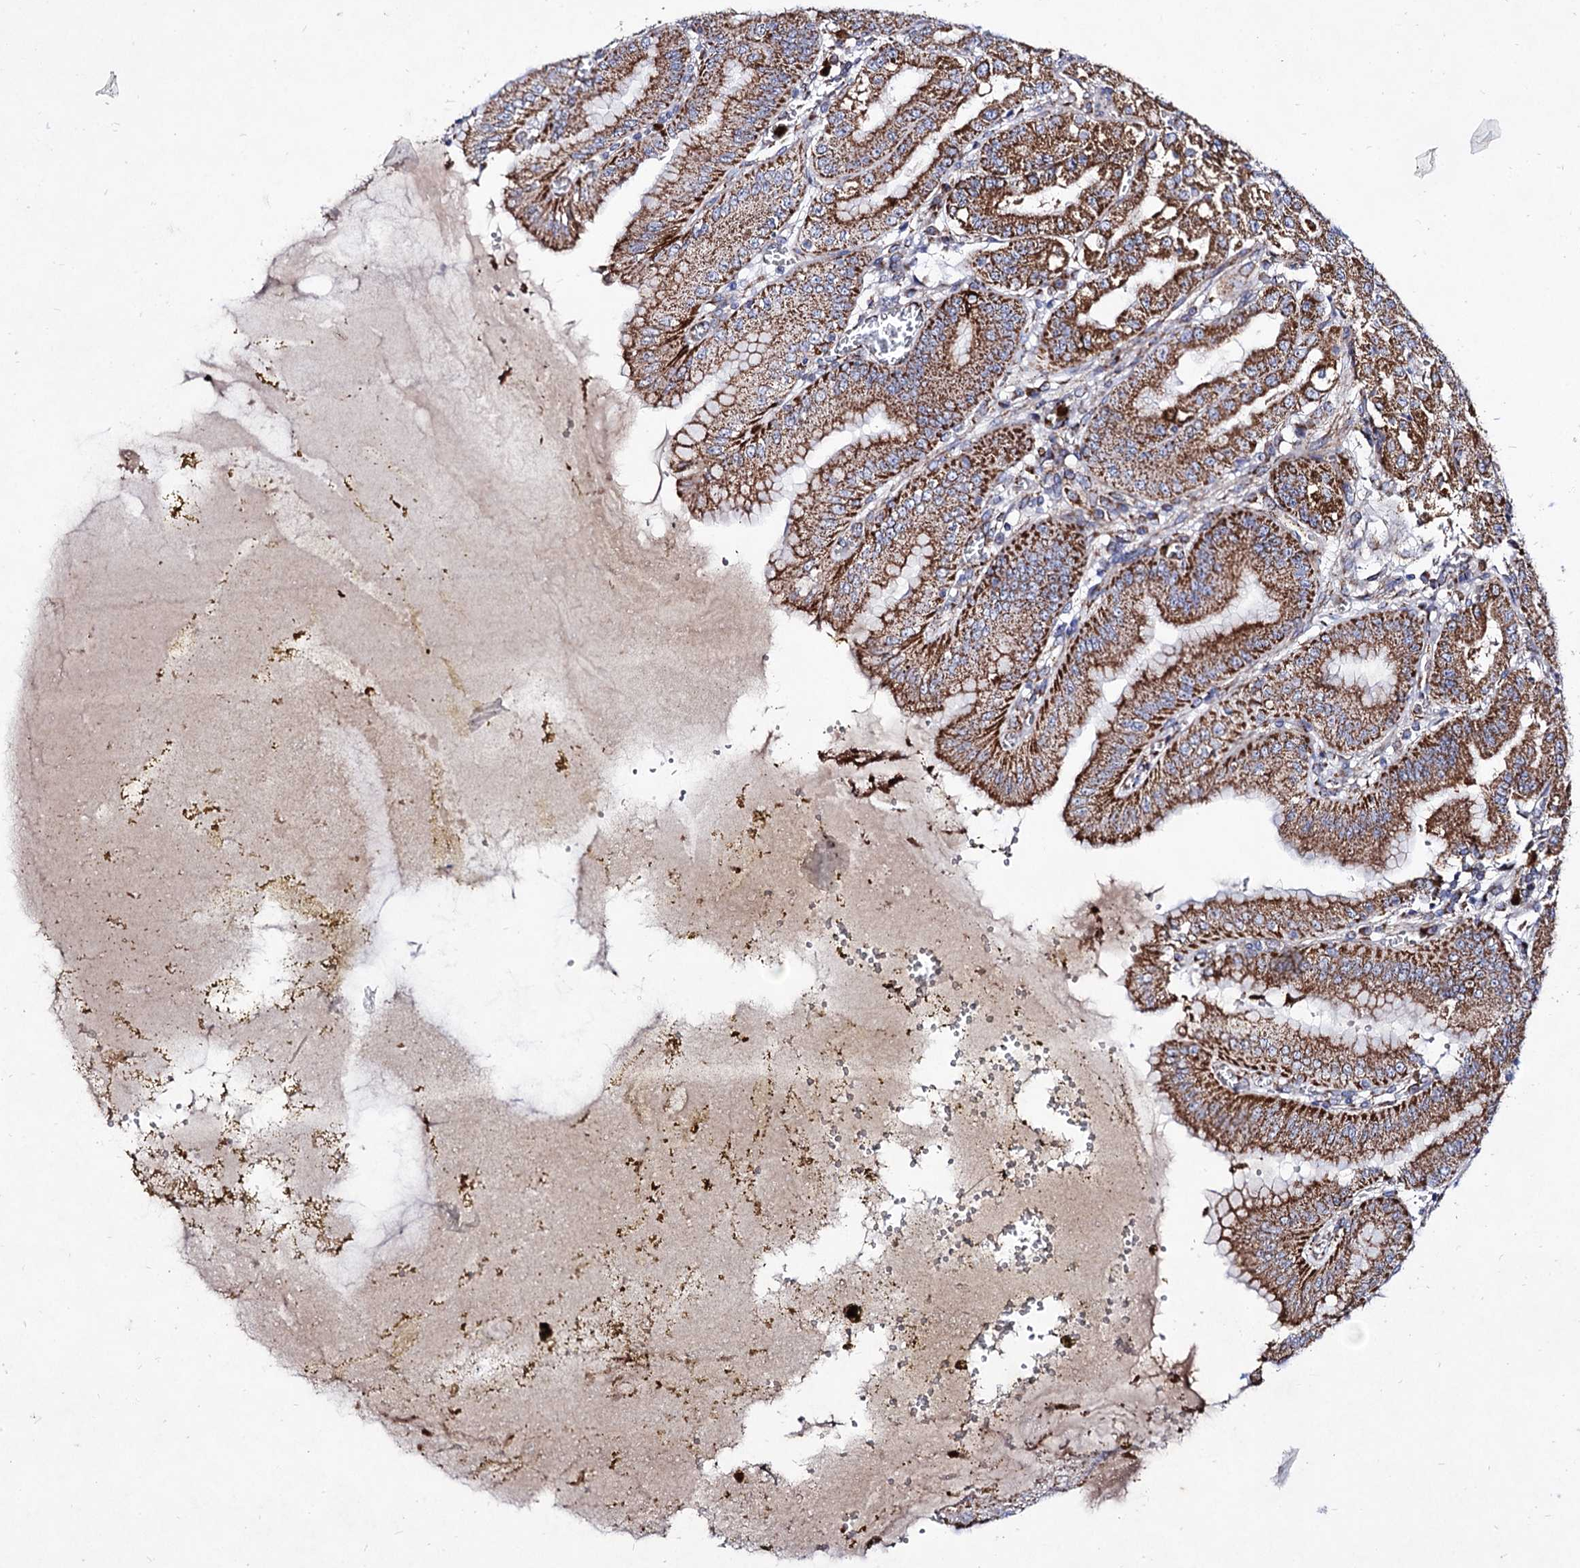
{"staining": {"intensity": "strong", "quantity": ">75%", "location": "cytoplasmic/membranous"}, "tissue": "stomach", "cell_type": "Glandular cells", "image_type": "normal", "snomed": [{"axis": "morphology", "description": "Normal tissue, NOS"}, {"axis": "topography", "description": "Stomach, upper"}, {"axis": "topography", "description": "Stomach, lower"}], "caption": "Protein staining of normal stomach demonstrates strong cytoplasmic/membranous expression in about >75% of glandular cells. The staining was performed using DAB (3,3'-diaminobenzidine), with brown indicating positive protein expression. Nuclei are stained blue with hematoxylin.", "gene": "ACAD9", "patient": {"sex": "male", "age": 71}}